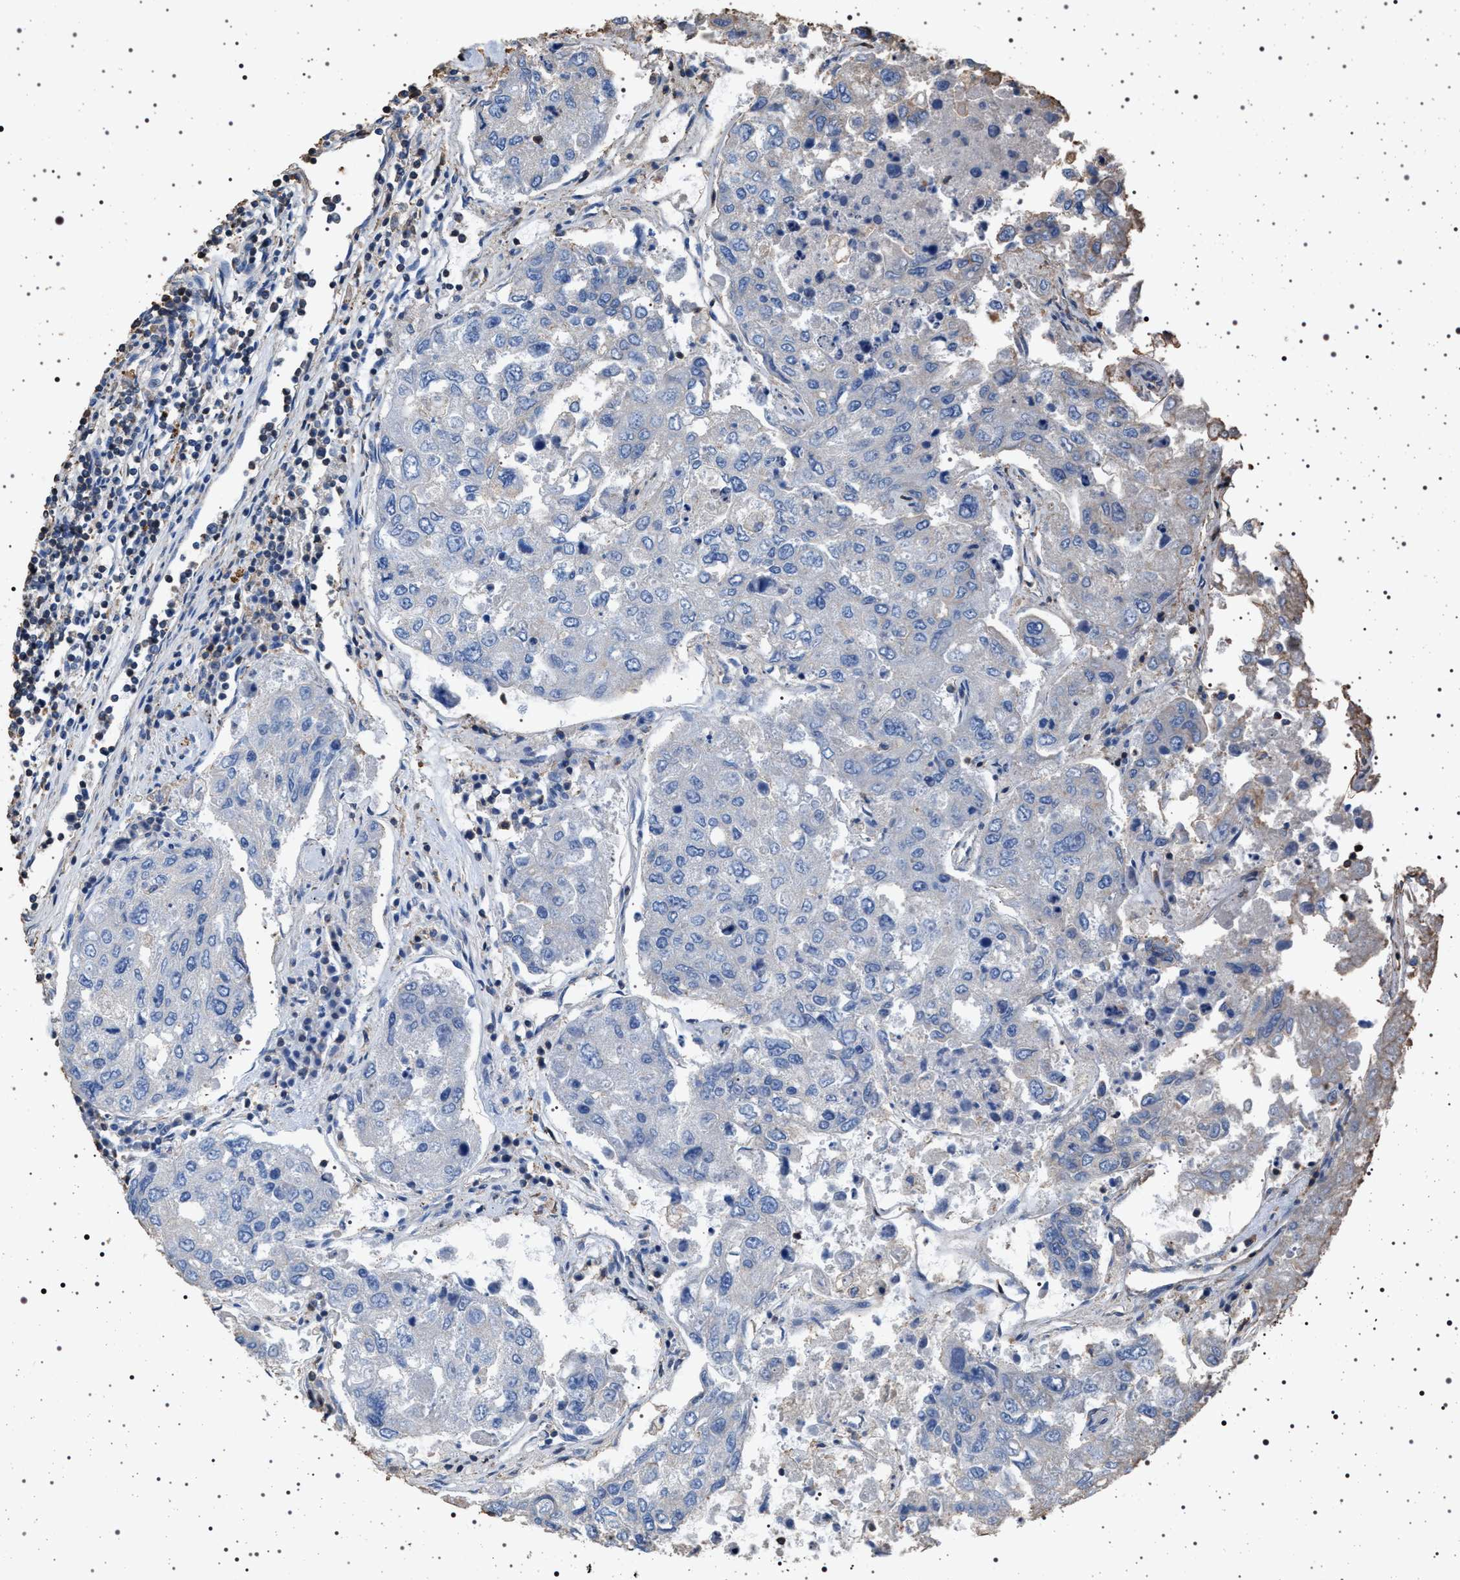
{"staining": {"intensity": "negative", "quantity": "none", "location": "none"}, "tissue": "urothelial cancer", "cell_type": "Tumor cells", "image_type": "cancer", "snomed": [{"axis": "morphology", "description": "Urothelial carcinoma, High grade"}, {"axis": "topography", "description": "Lymph node"}, {"axis": "topography", "description": "Urinary bladder"}], "caption": "DAB immunohistochemical staining of human urothelial cancer reveals no significant staining in tumor cells.", "gene": "SMAP2", "patient": {"sex": "male", "age": 51}}